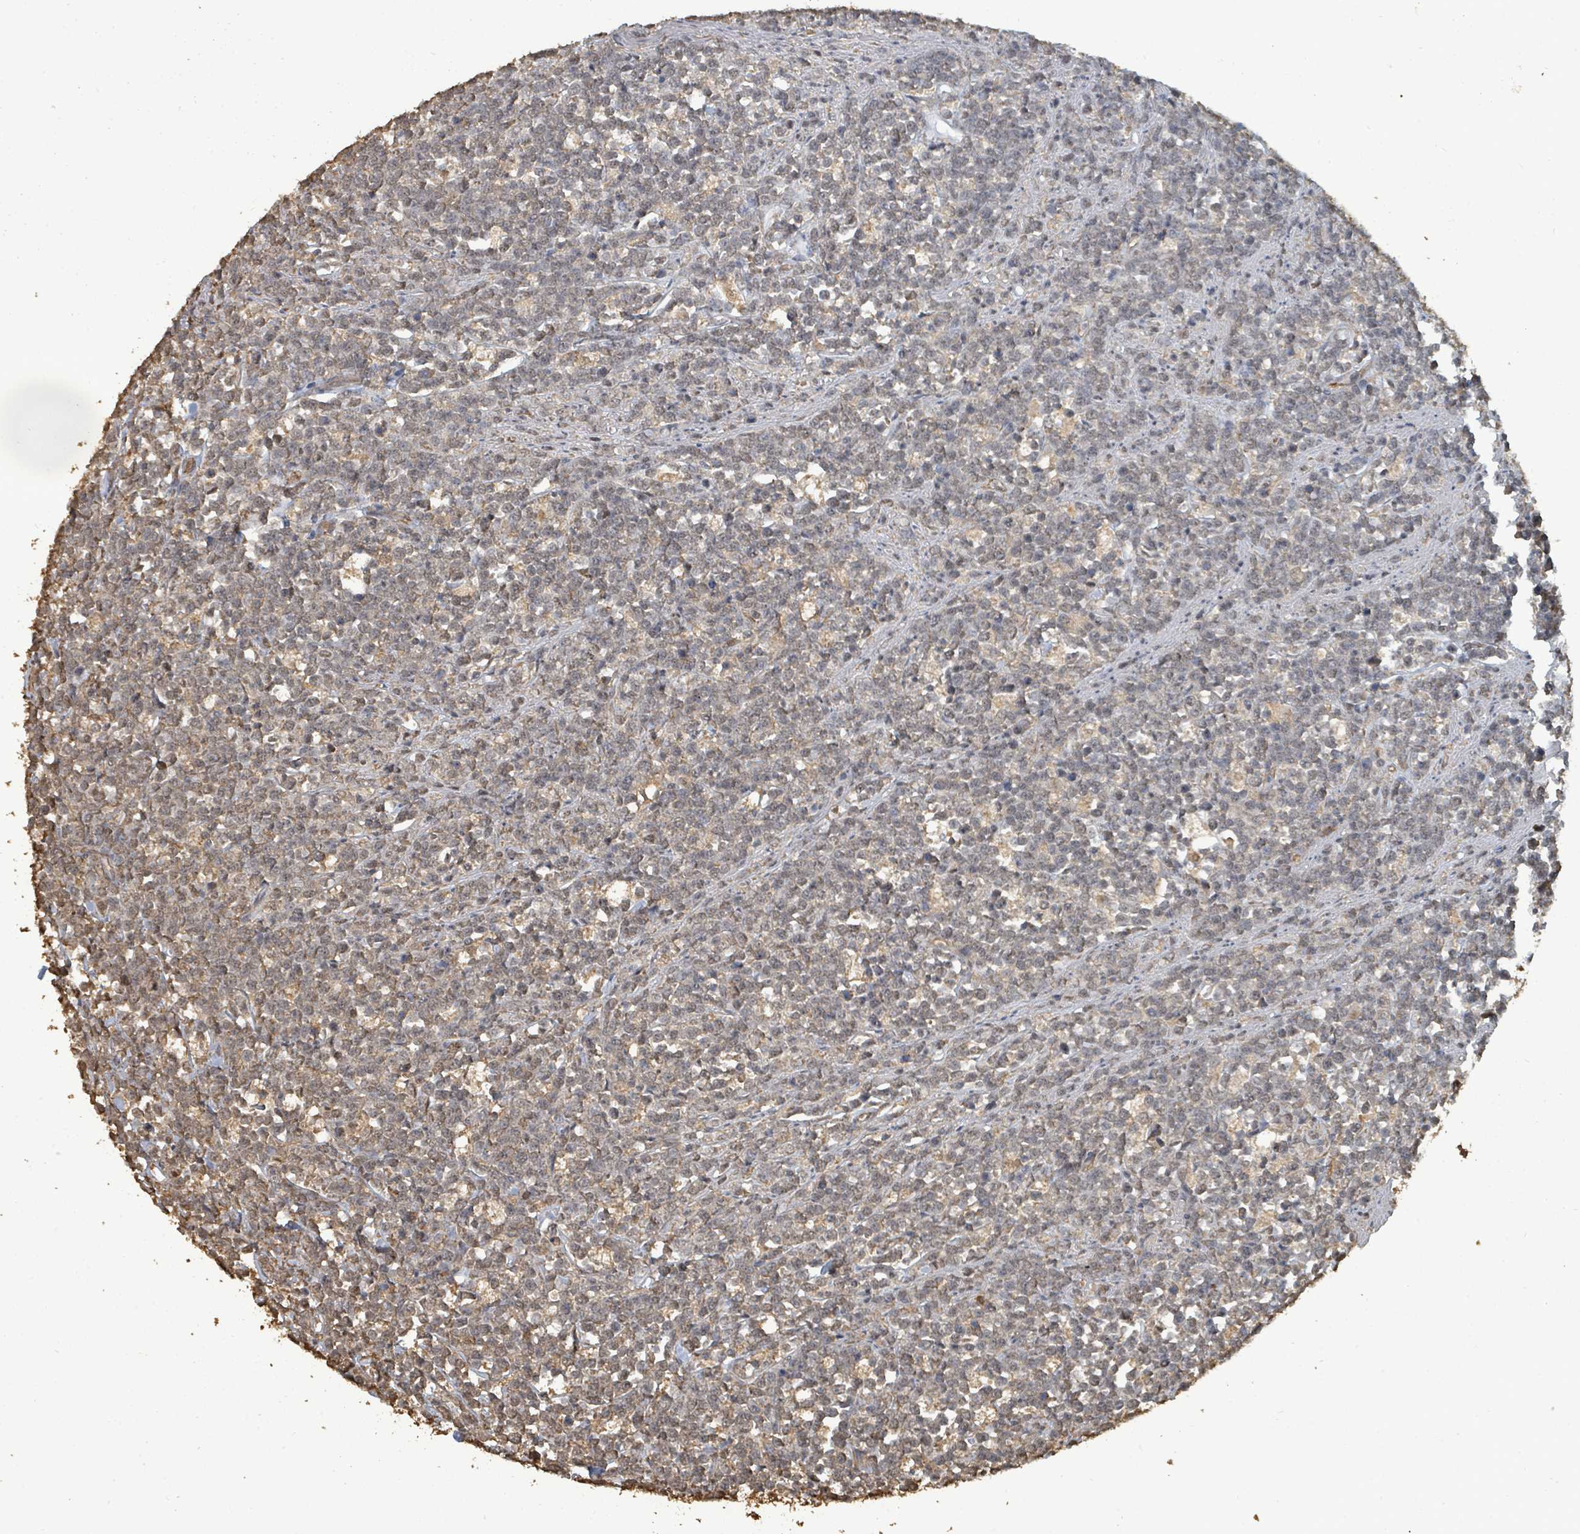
{"staining": {"intensity": "weak", "quantity": "<25%", "location": "cytoplasmic/membranous,nuclear"}, "tissue": "lymphoma", "cell_type": "Tumor cells", "image_type": "cancer", "snomed": [{"axis": "morphology", "description": "Malignant lymphoma, non-Hodgkin's type, High grade"}, {"axis": "topography", "description": "Small intestine"}, {"axis": "topography", "description": "Colon"}], "caption": "Immunohistochemistry (IHC) micrograph of lymphoma stained for a protein (brown), which shows no staining in tumor cells.", "gene": "C6orf52", "patient": {"sex": "male", "age": 8}}